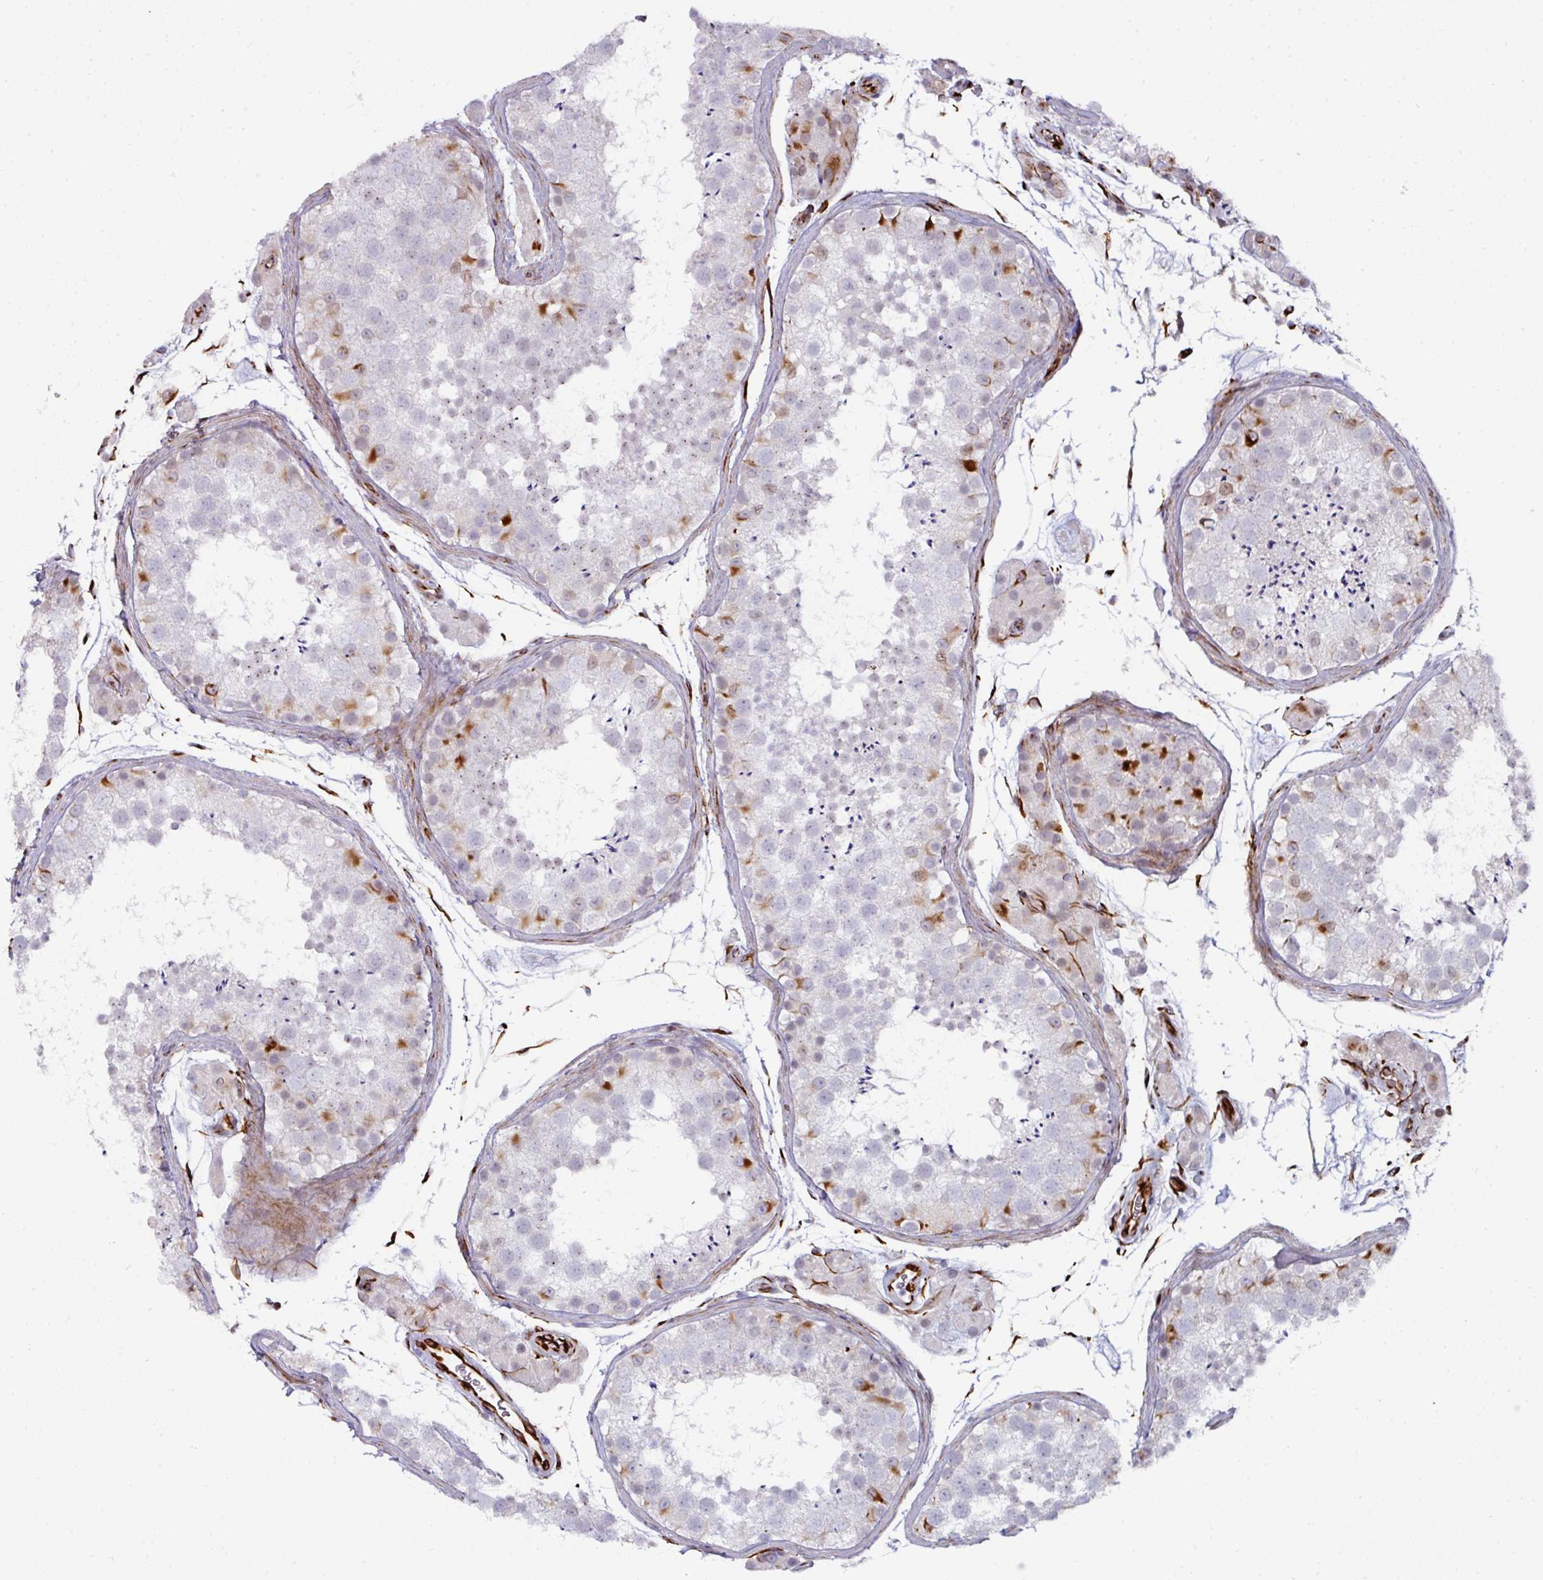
{"staining": {"intensity": "strong", "quantity": "<25%", "location": "cytoplasmic/membranous"}, "tissue": "testis", "cell_type": "Cells in seminiferous ducts", "image_type": "normal", "snomed": [{"axis": "morphology", "description": "Normal tissue, NOS"}, {"axis": "topography", "description": "Testis"}], "caption": "Testis stained with DAB IHC shows medium levels of strong cytoplasmic/membranous staining in about <25% of cells in seminiferous ducts. (Brightfield microscopy of DAB IHC at high magnification).", "gene": "TMPRSS9", "patient": {"sex": "male", "age": 41}}